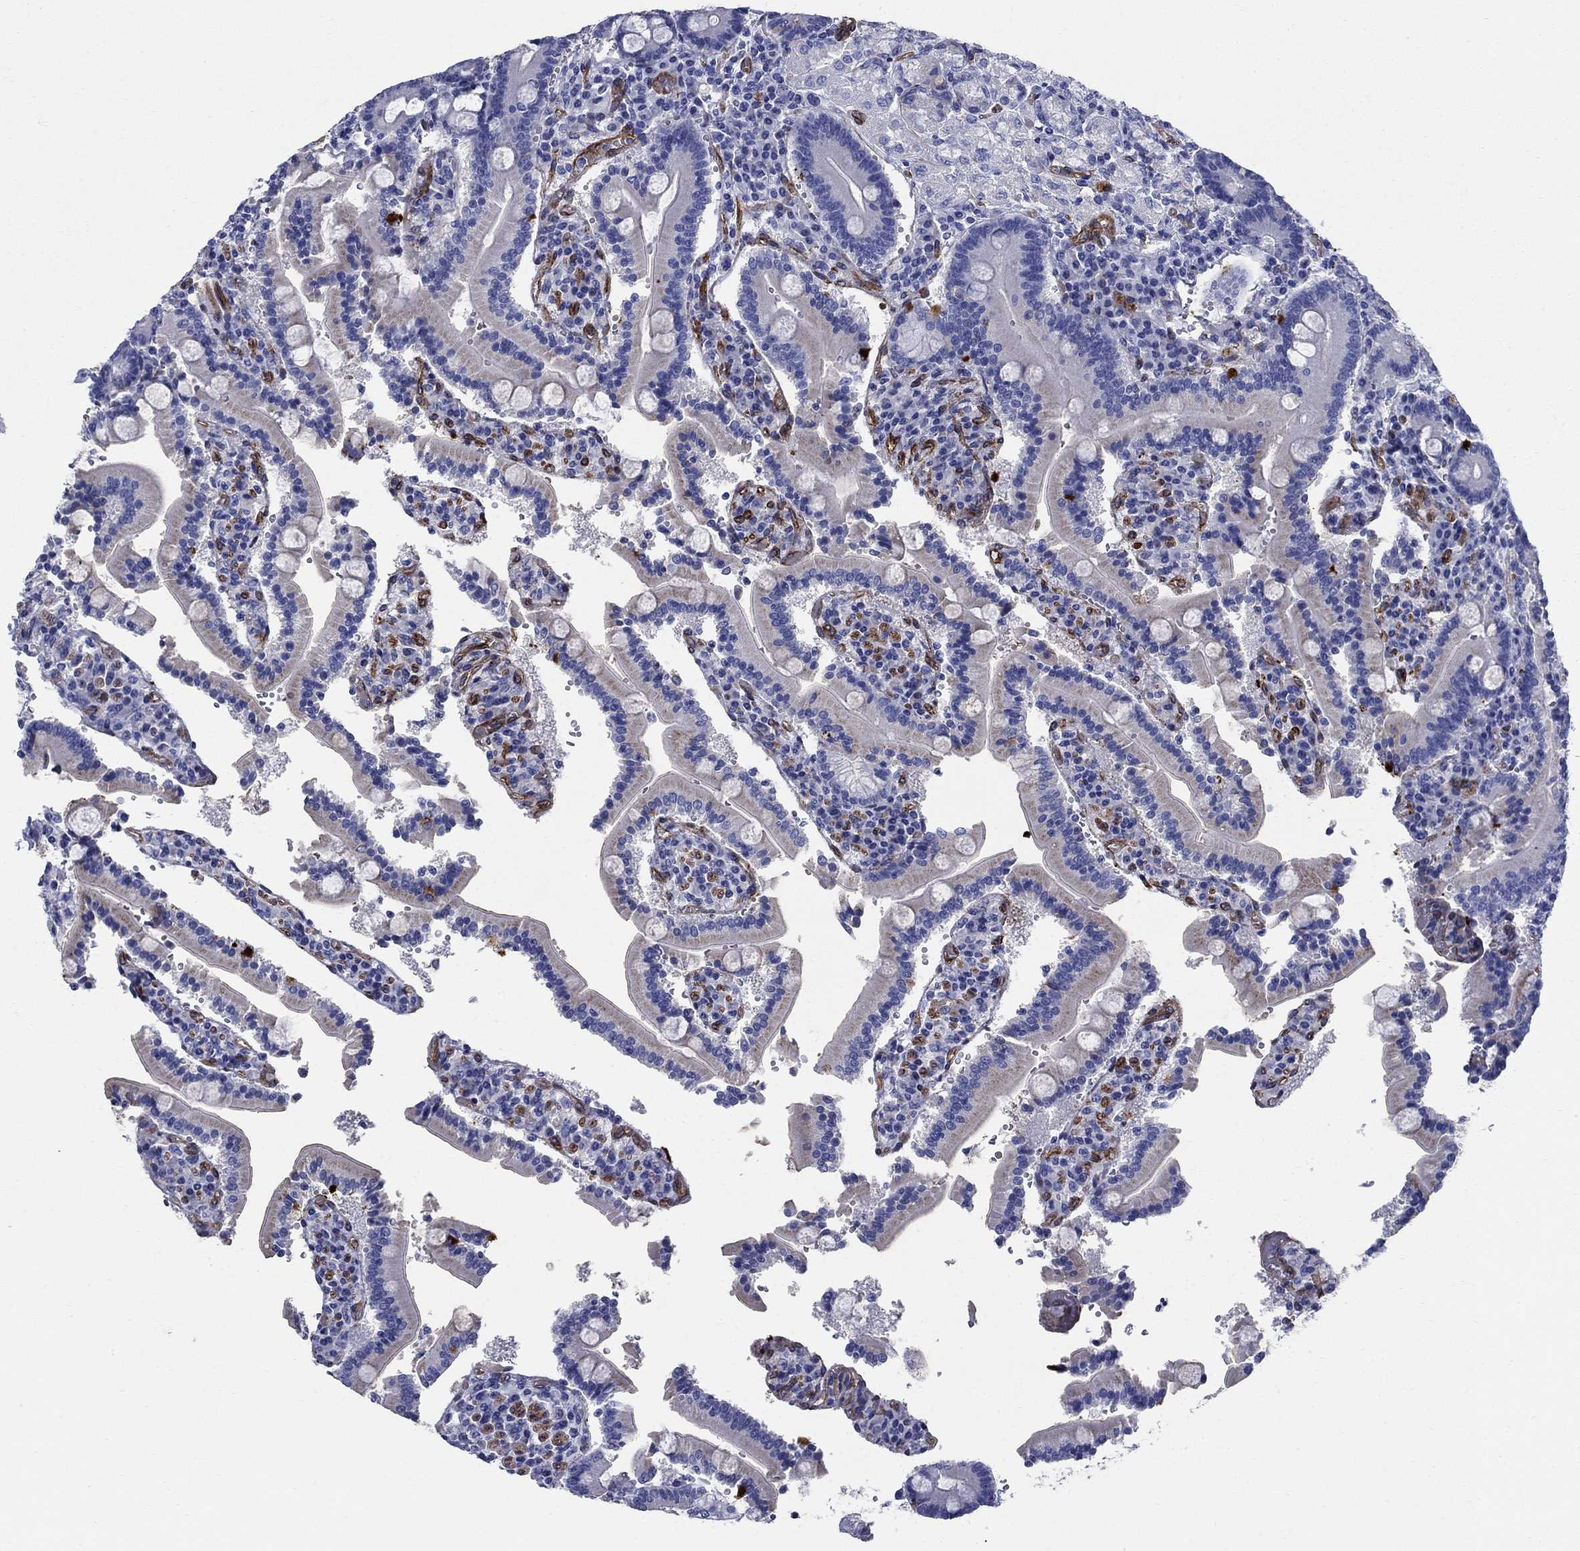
{"staining": {"intensity": "negative", "quantity": "none", "location": "none"}, "tissue": "duodenum", "cell_type": "Glandular cells", "image_type": "normal", "snomed": [{"axis": "morphology", "description": "Normal tissue, NOS"}, {"axis": "topography", "description": "Duodenum"}], "caption": "Immunohistochemistry image of unremarkable duodenum: human duodenum stained with DAB reveals no significant protein staining in glandular cells. (DAB (3,3'-diaminobenzidine) immunohistochemistry (IHC) with hematoxylin counter stain).", "gene": "VTN", "patient": {"sex": "female", "age": 62}}